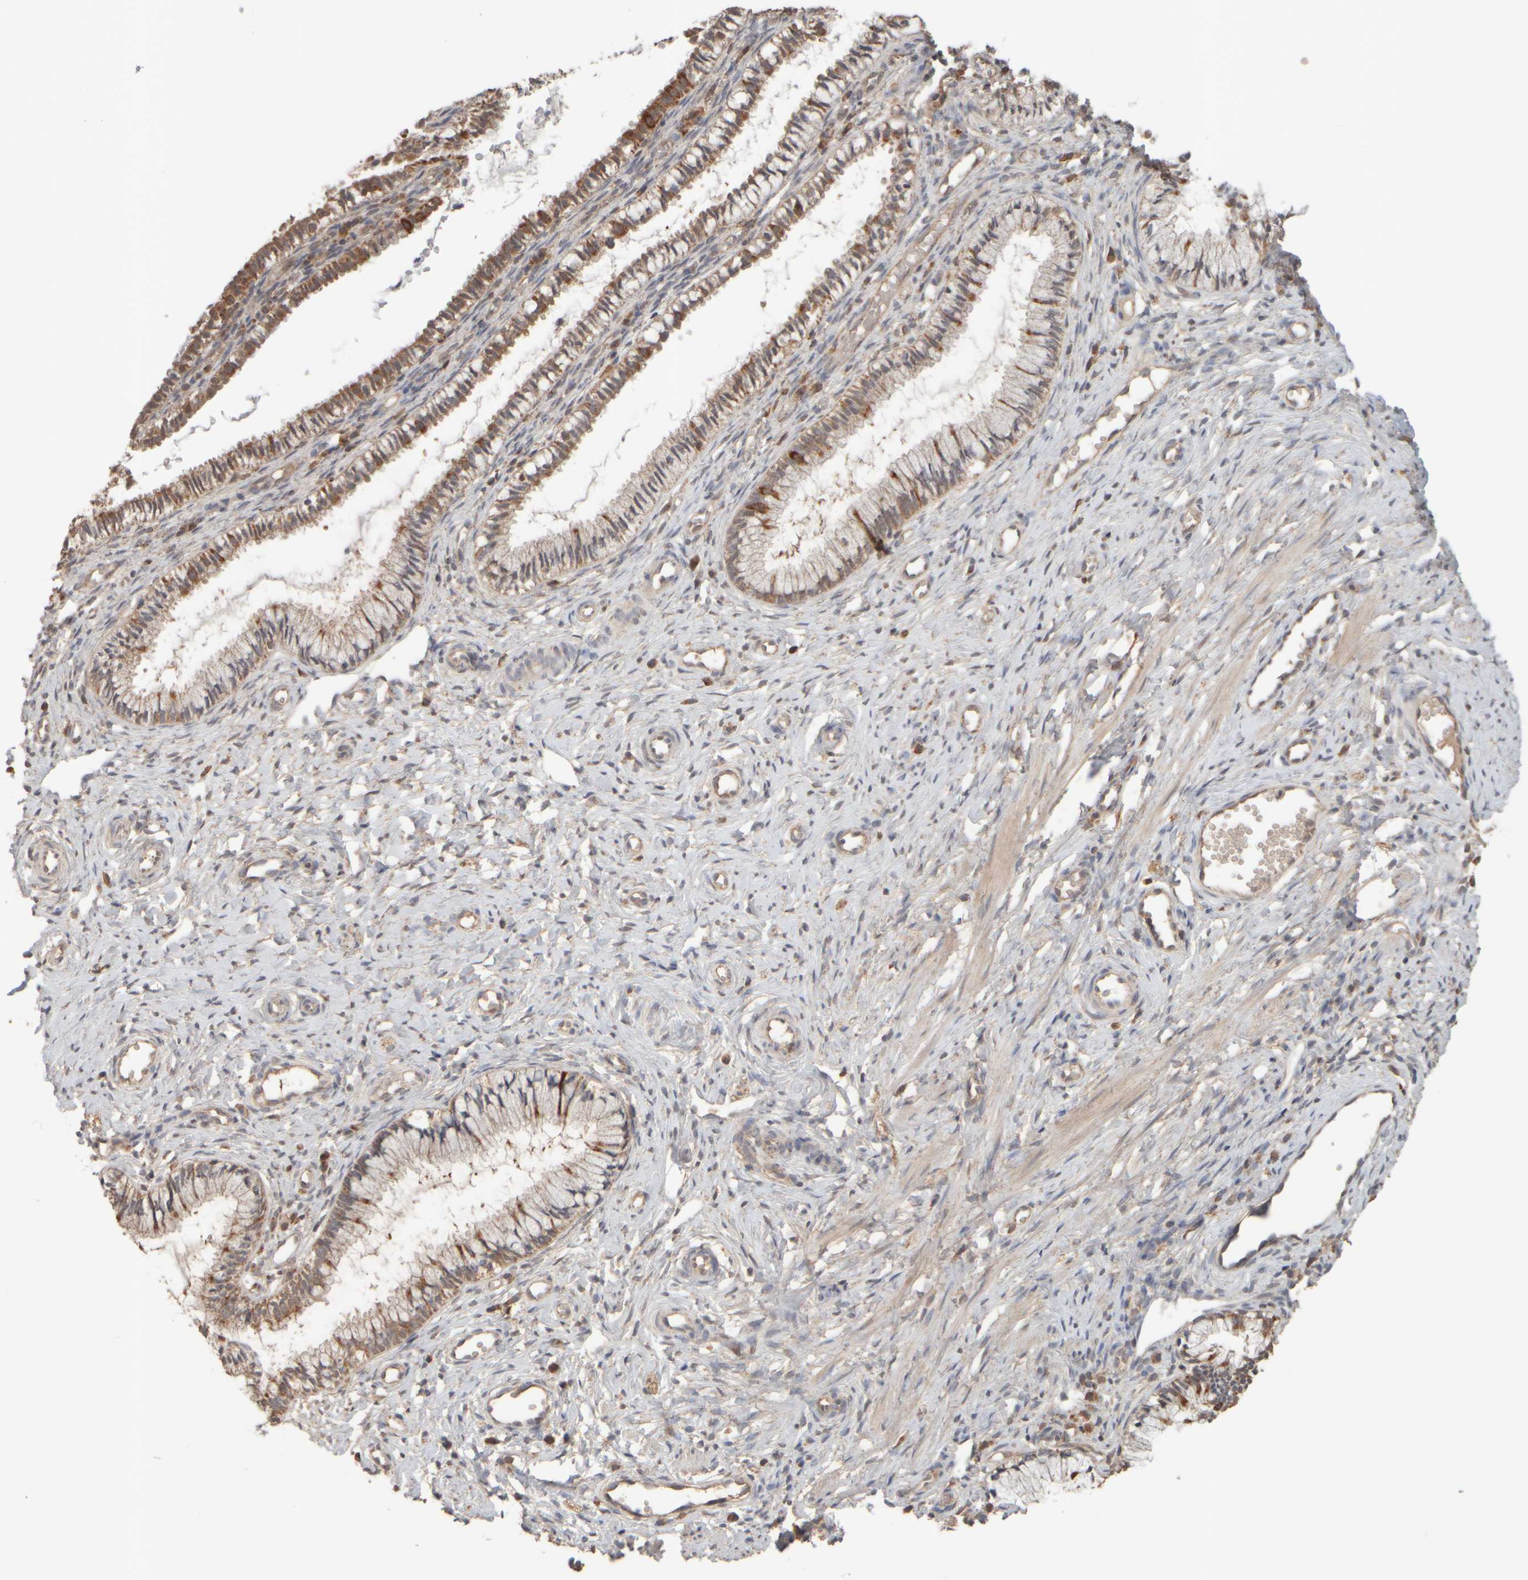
{"staining": {"intensity": "moderate", "quantity": "25%-75%", "location": "cytoplasmic/membranous"}, "tissue": "cervix", "cell_type": "Glandular cells", "image_type": "normal", "snomed": [{"axis": "morphology", "description": "Normal tissue, NOS"}, {"axis": "topography", "description": "Cervix"}], "caption": "Normal cervix was stained to show a protein in brown. There is medium levels of moderate cytoplasmic/membranous expression in approximately 25%-75% of glandular cells. The protein of interest is shown in brown color, while the nuclei are stained blue.", "gene": "EIF2B3", "patient": {"sex": "female", "age": 27}}